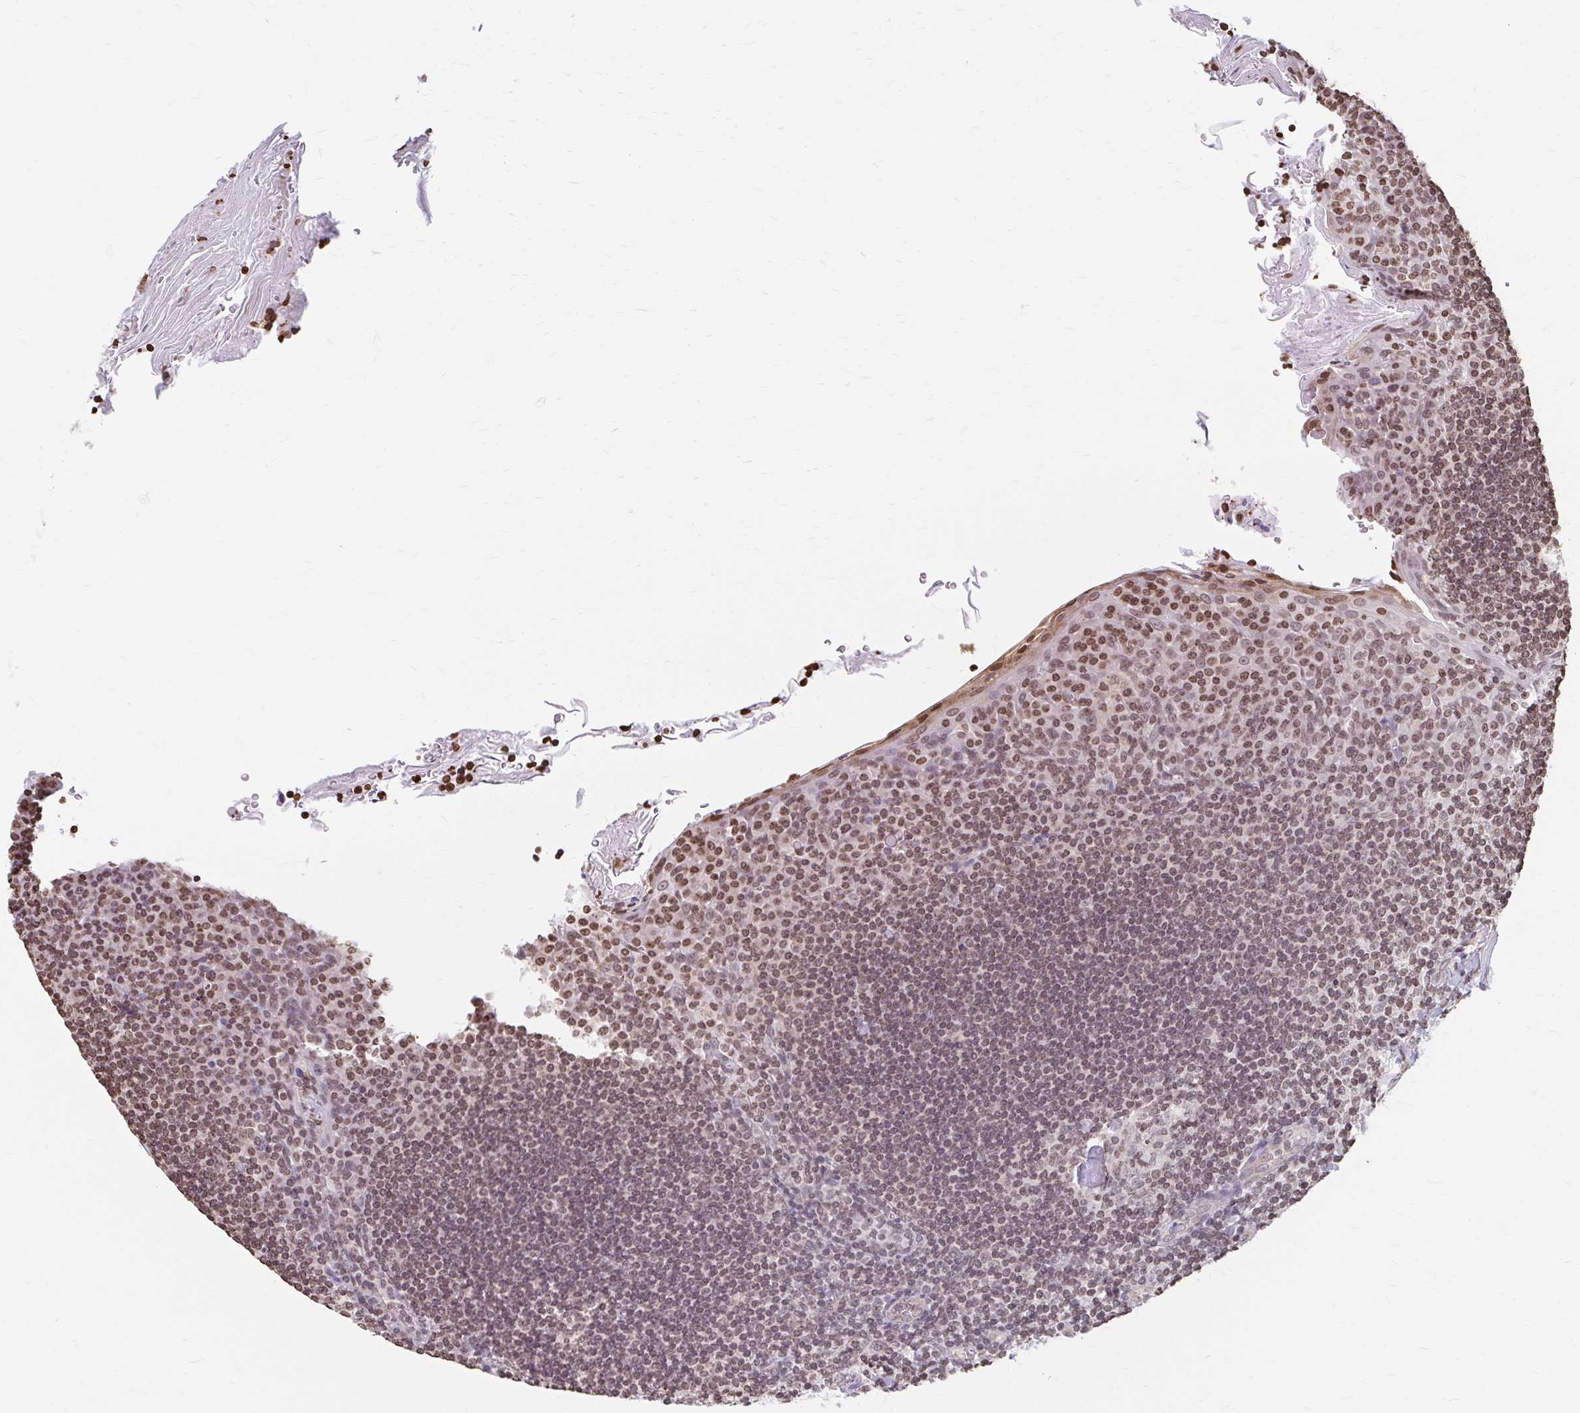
{"staining": {"intensity": "moderate", "quantity": "25%-75%", "location": "nuclear"}, "tissue": "tonsil", "cell_type": "Germinal center cells", "image_type": "normal", "snomed": [{"axis": "morphology", "description": "Normal tissue, NOS"}, {"axis": "topography", "description": "Tonsil"}], "caption": "Immunohistochemistry (DAB (3,3'-diaminobenzidine)) staining of unremarkable tonsil exhibits moderate nuclear protein expression in about 25%-75% of germinal center cells.", "gene": "ORC3", "patient": {"sex": "male", "age": 27}}